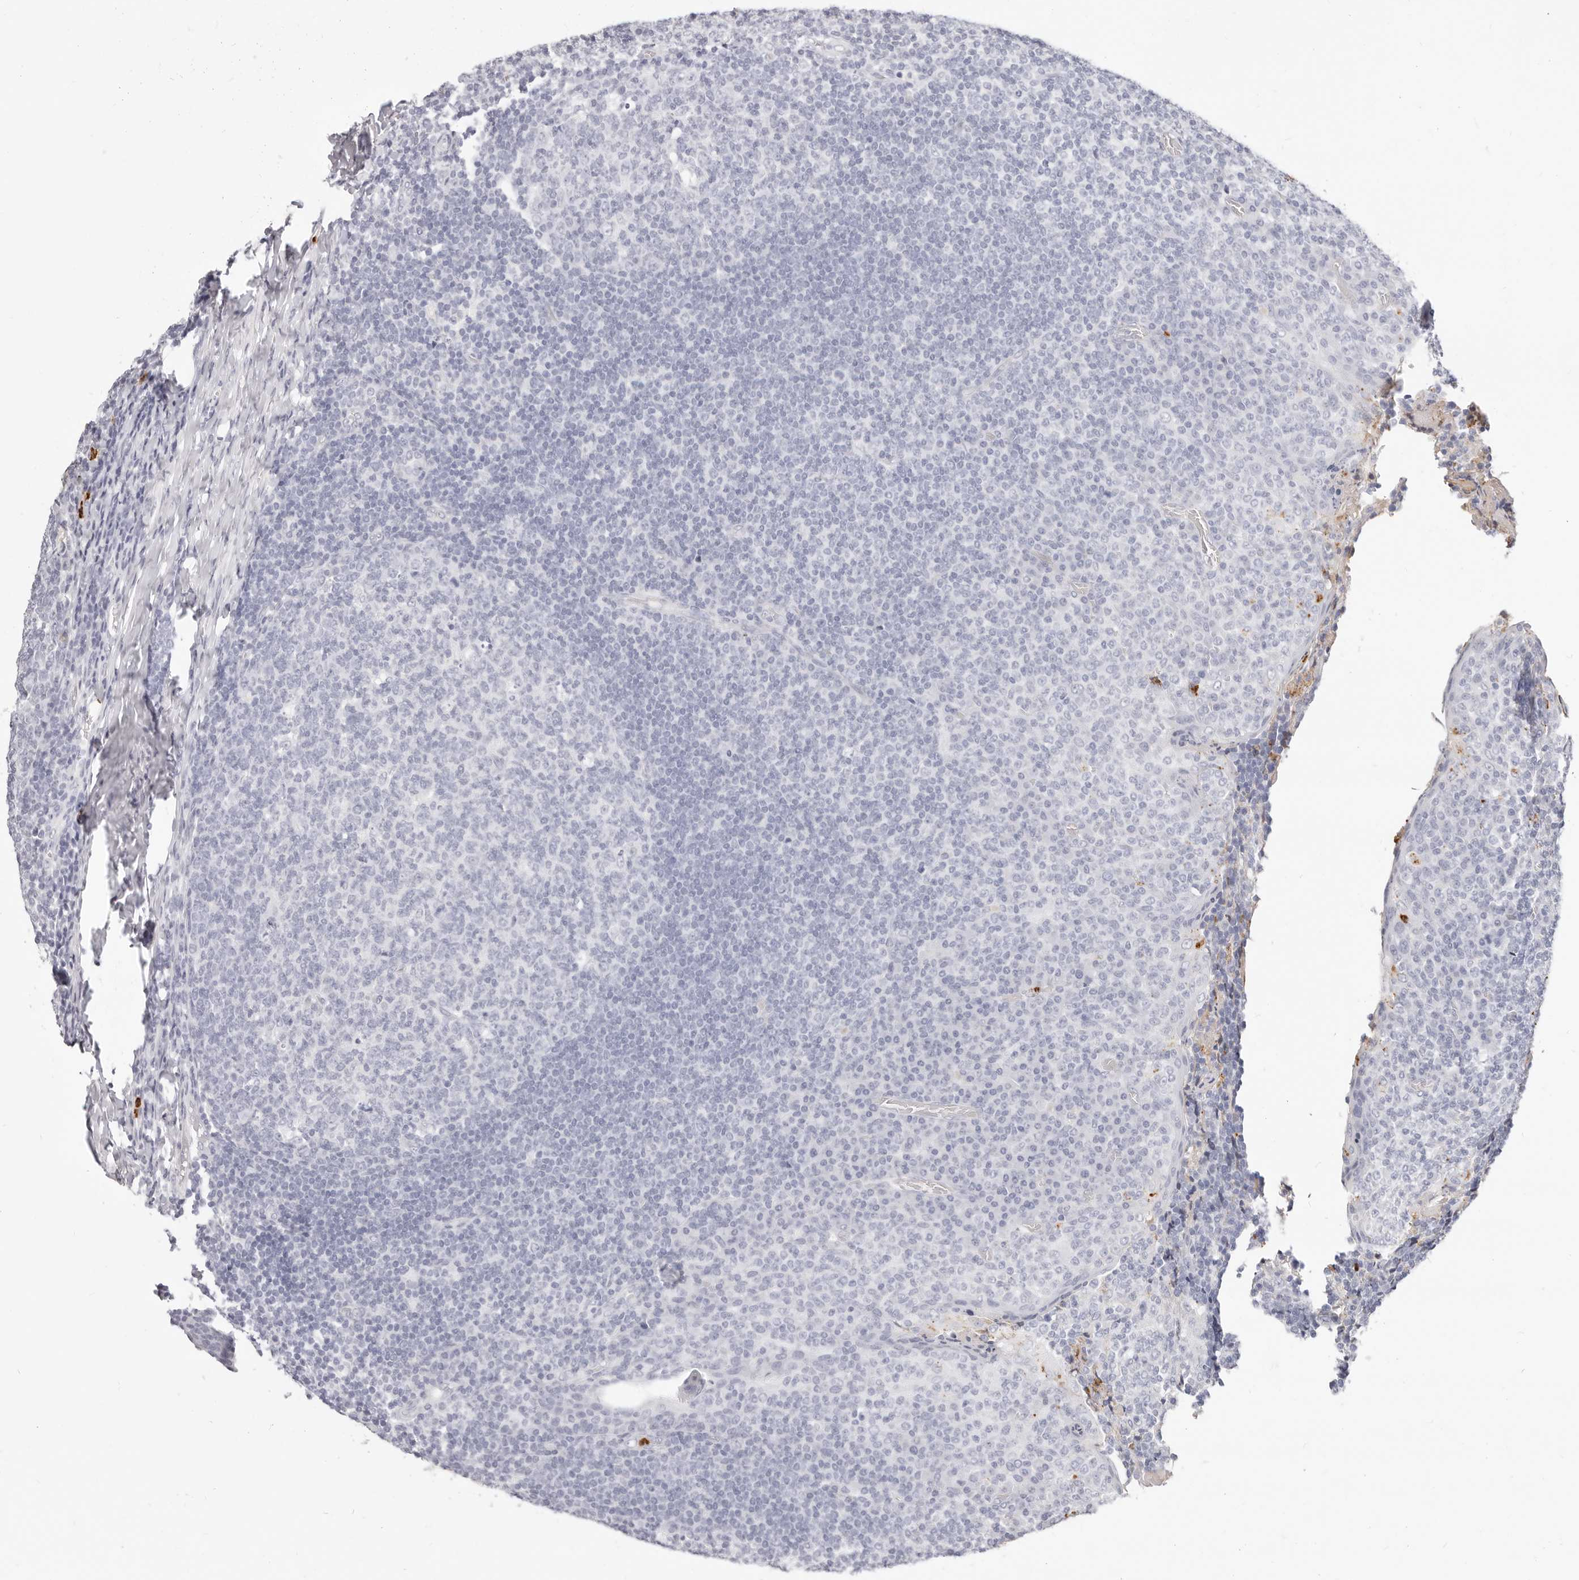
{"staining": {"intensity": "negative", "quantity": "none", "location": "none"}, "tissue": "tonsil", "cell_type": "Germinal center cells", "image_type": "normal", "snomed": [{"axis": "morphology", "description": "Normal tissue, NOS"}, {"axis": "topography", "description": "Tonsil"}], "caption": "Tonsil stained for a protein using immunohistochemistry demonstrates no positivity germinal center cells.", "gene": "CAMP", "patient": {"sex": "female", "age": 19}}